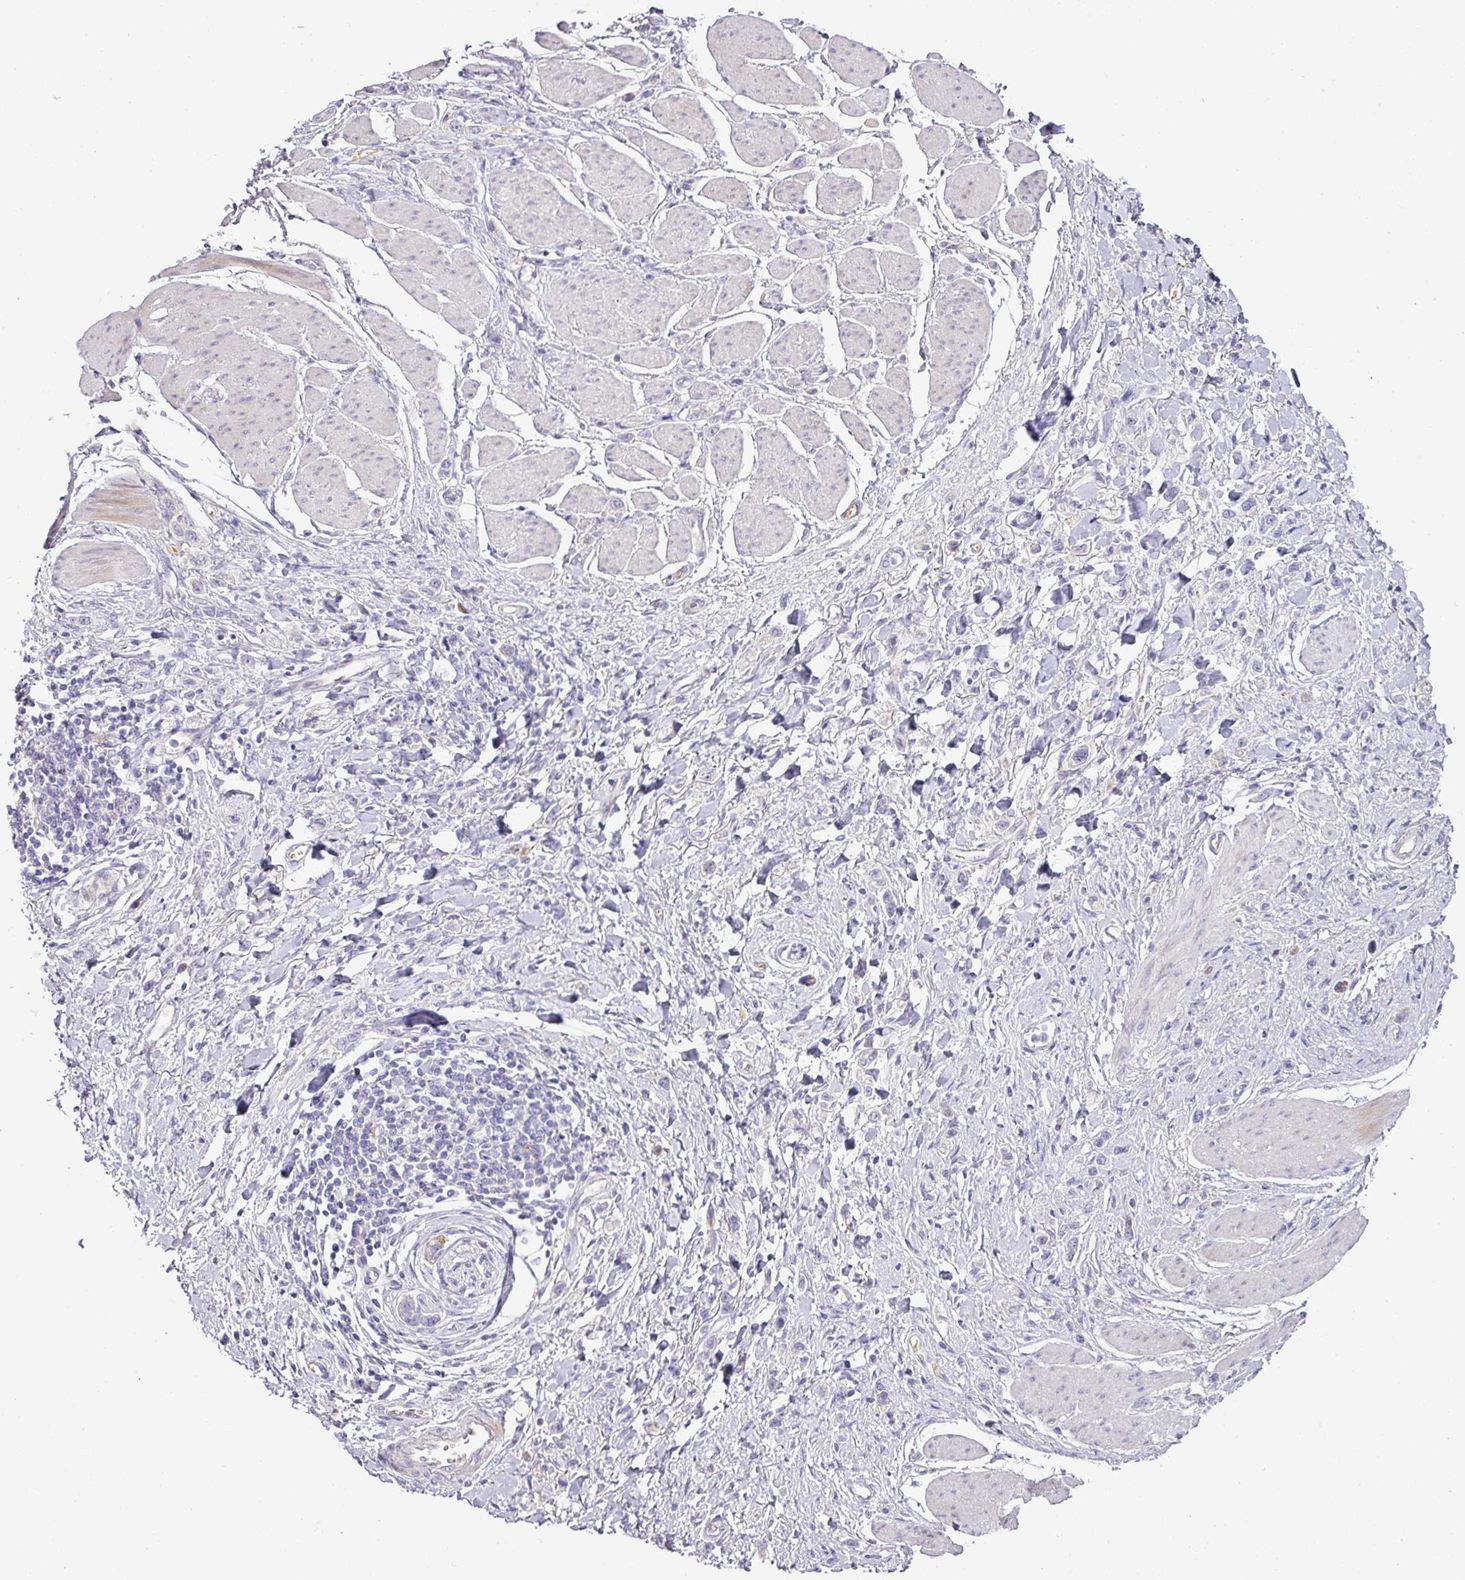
{"staining": {"intensity": "negative", "quantity": "none", "location": "none"}, "tissue": "stomach cancer", "cell_type": "Tumor cells", "image_type": "cancer", "snomed": [{"axis": "morphology", "description": "Adenocarcinoma, NOS"}, {"axis": "topography", "description": "Stomach"}], "caption": "Immunohistochemistry of adenocarcinoma (stomach) reveals no positivity in tumor cells.", "gene": "ATP6V1F", "patient": {"sex": "female", "age": 65}}